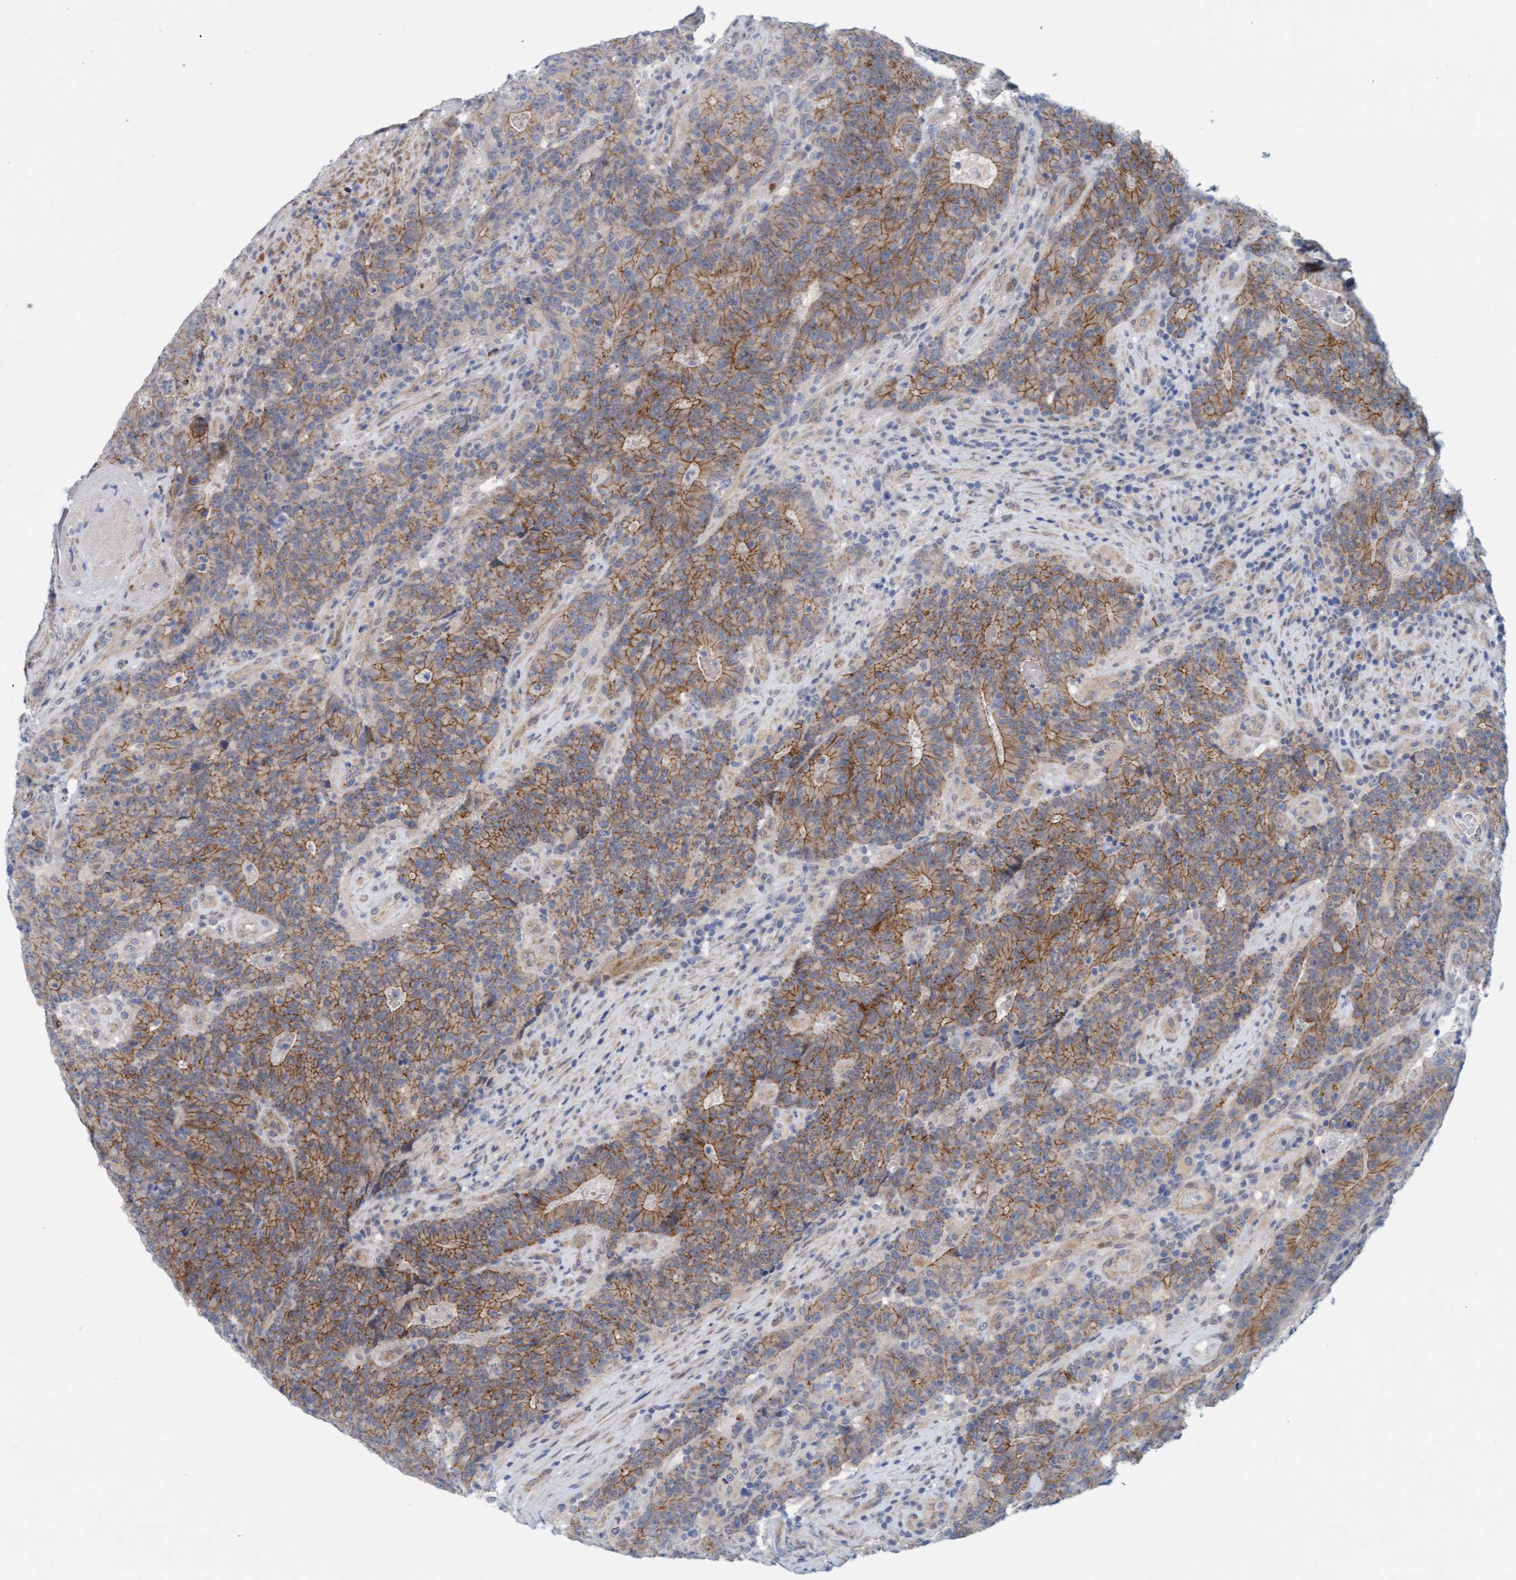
{"staining": {"intensity": "moderate", "quantity": ">75%", "location": "cytoplasmic/membranous"}, "tissue": "colorectal cancer", "cell_type": "Tumor cells", "image_type": "cancer", "snomed": [{"axis": "morphology", "description": "Normal tissue, NOS"}, {"axis": "morphology", "description": "Adenocarcinoma, NOS"}, {"axis": "topography", "description": "Colon"}], "caption": "DAB immunohistochemical staining of adenocarcinoma (colorectal) displays moderate cytoplasmic/membranous protein expression in approximately >75% of tumor cells.", "gene": "KRBA2", "patient": {"sex": "female", "age": 75}}